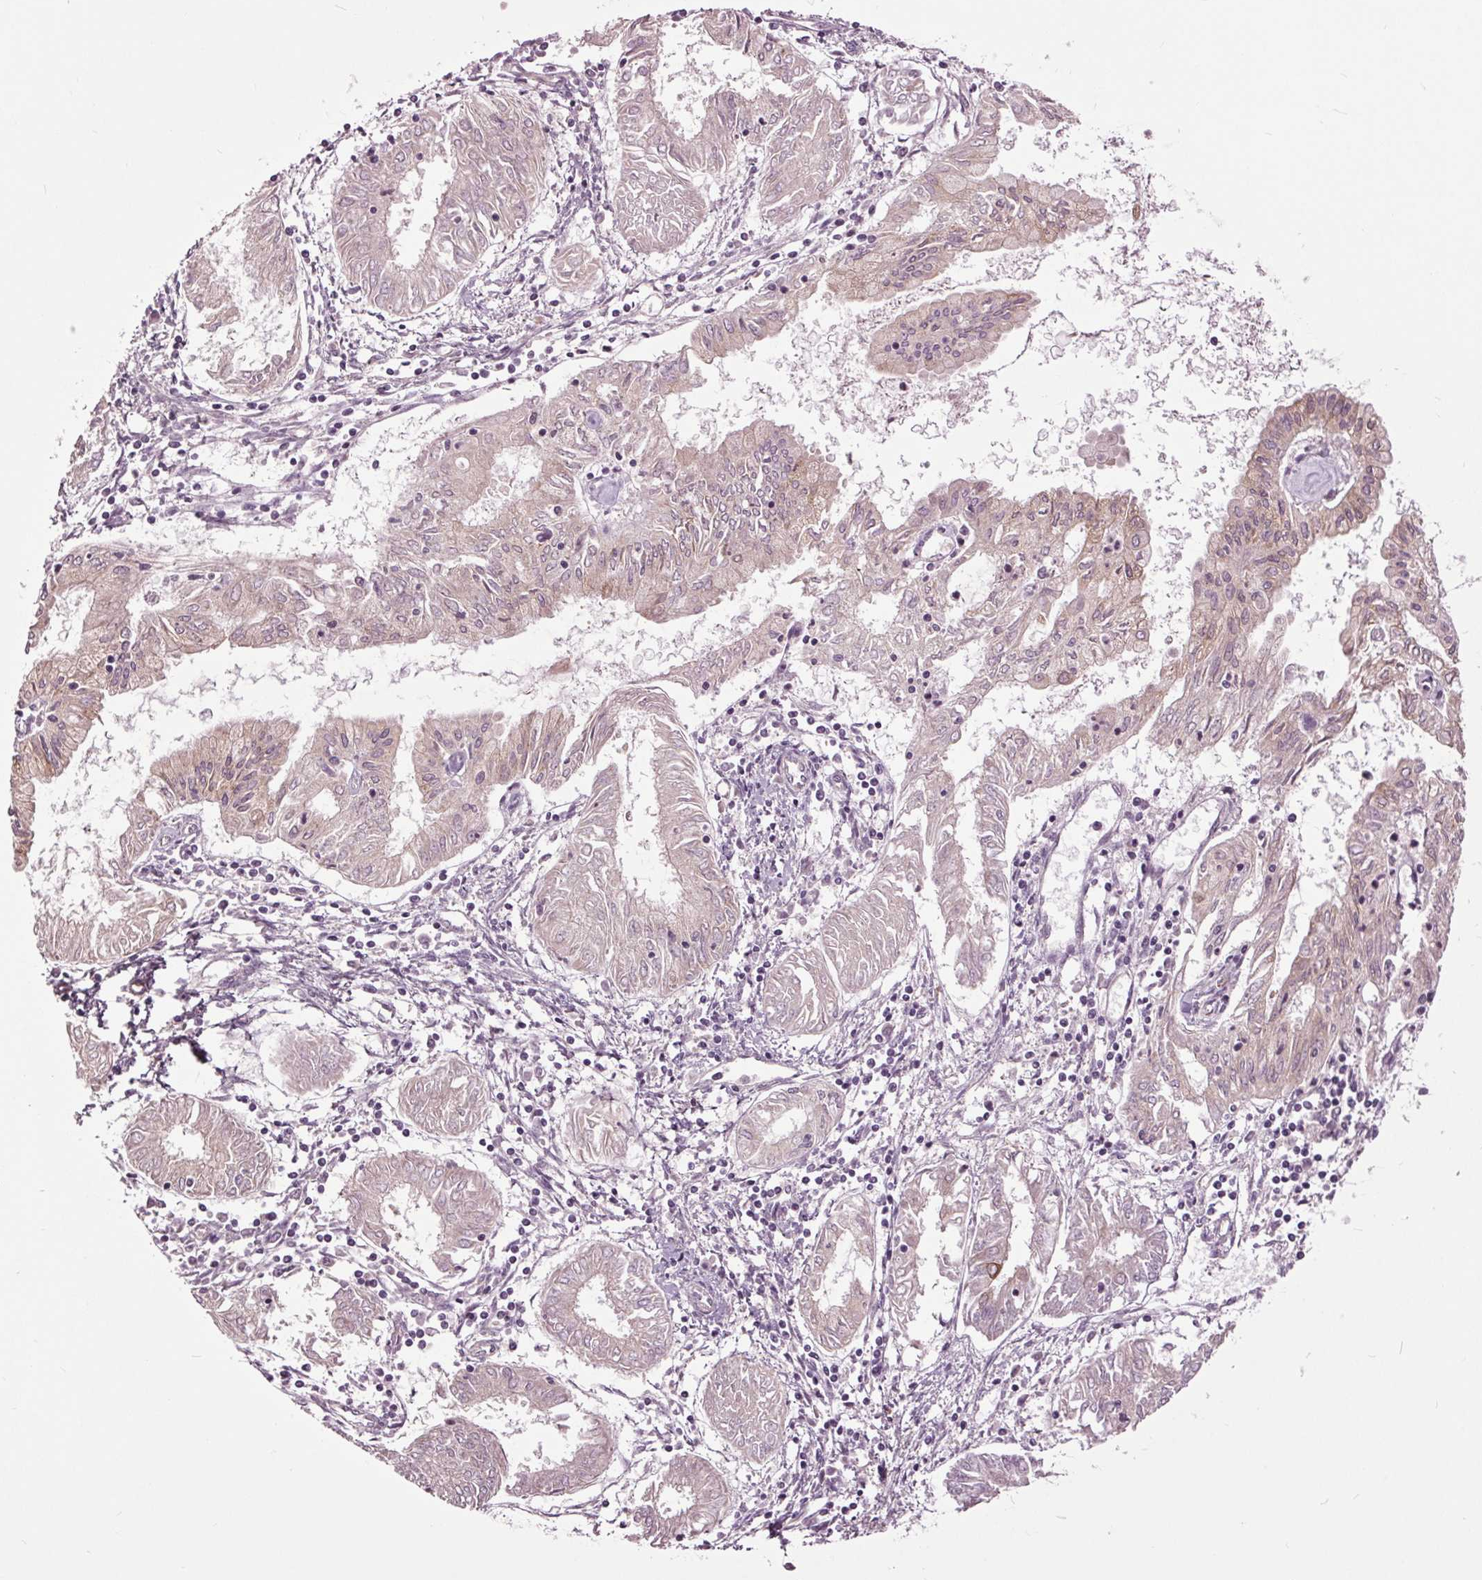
{"staining": {"intensity": "weak", "quantity": "<25%", "location": "cytoplasmic/membranous"}, "tissue": "endometrial cancer", "cell_type": "Tumor cells", "image_type": "cancer", "snomed": [{"axis": "morphology", "description": "Adenocarcinoma, NOS"}, {"axis": "topography", "description": "Endometrium"}], "caption": "This is an immunohistochemistry photomicrograph of endometrial cancer. There is no expression in tumor cells.", "gene": "HAUS5", "patient": {"sex": "female", "age": 68}}